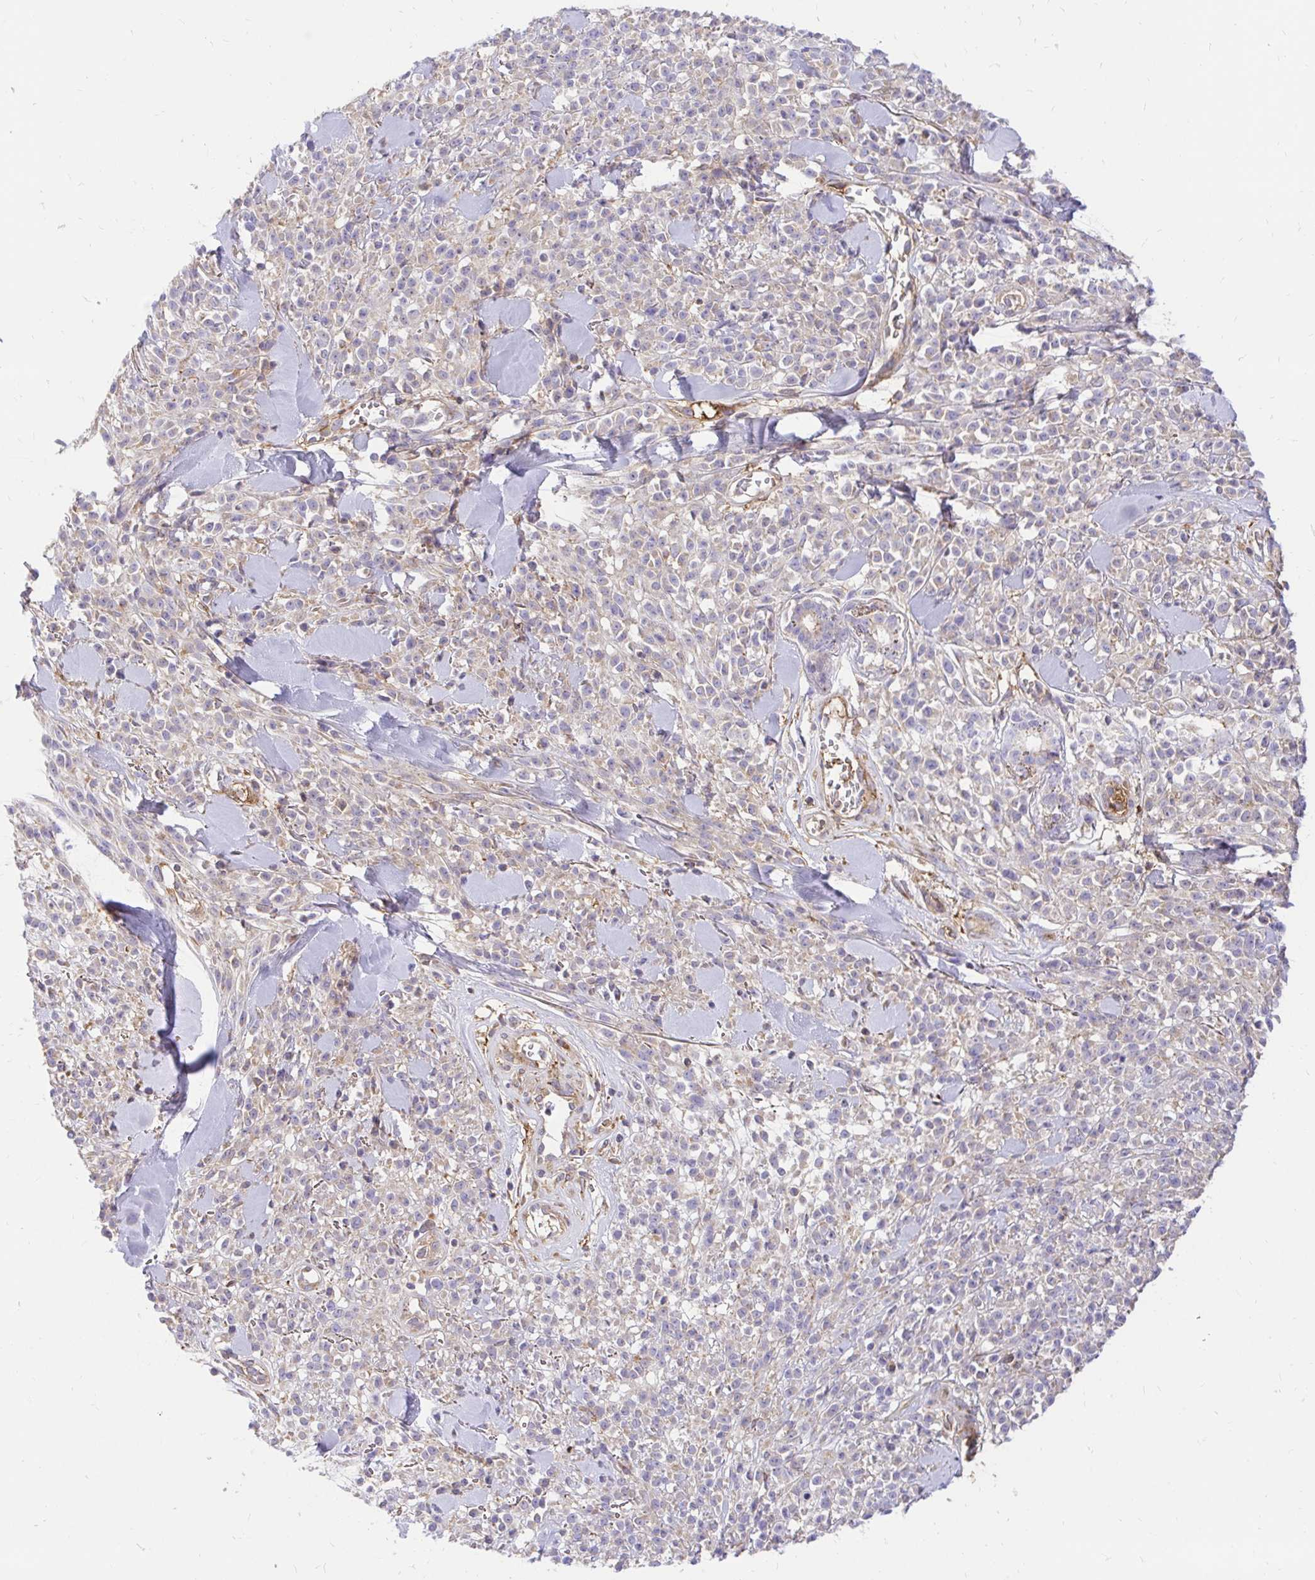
{"staining": {"intensity": "weak", "quantity": "25%-75%", "location": "cytoplasmic/membranous"}, "tissue": "melanoma", "cell_type": "Tumor cells", "image_type": "cancer", "snomed": [{"axis": "morphology", "description": "Malignant melanoma, NOS"}, {"axis": "topography", "description": "Skin"}, {"axis": "topography", "description": "Skin of trunk"}], "caption": "Immunohistochemical staining of human melanoma displays low levels of weak cytoplasmic/membranous staining in about 25%-75% of tumor cells.", "gene": "ABCB10", "patient": {"sex": "male", "age": 74}}